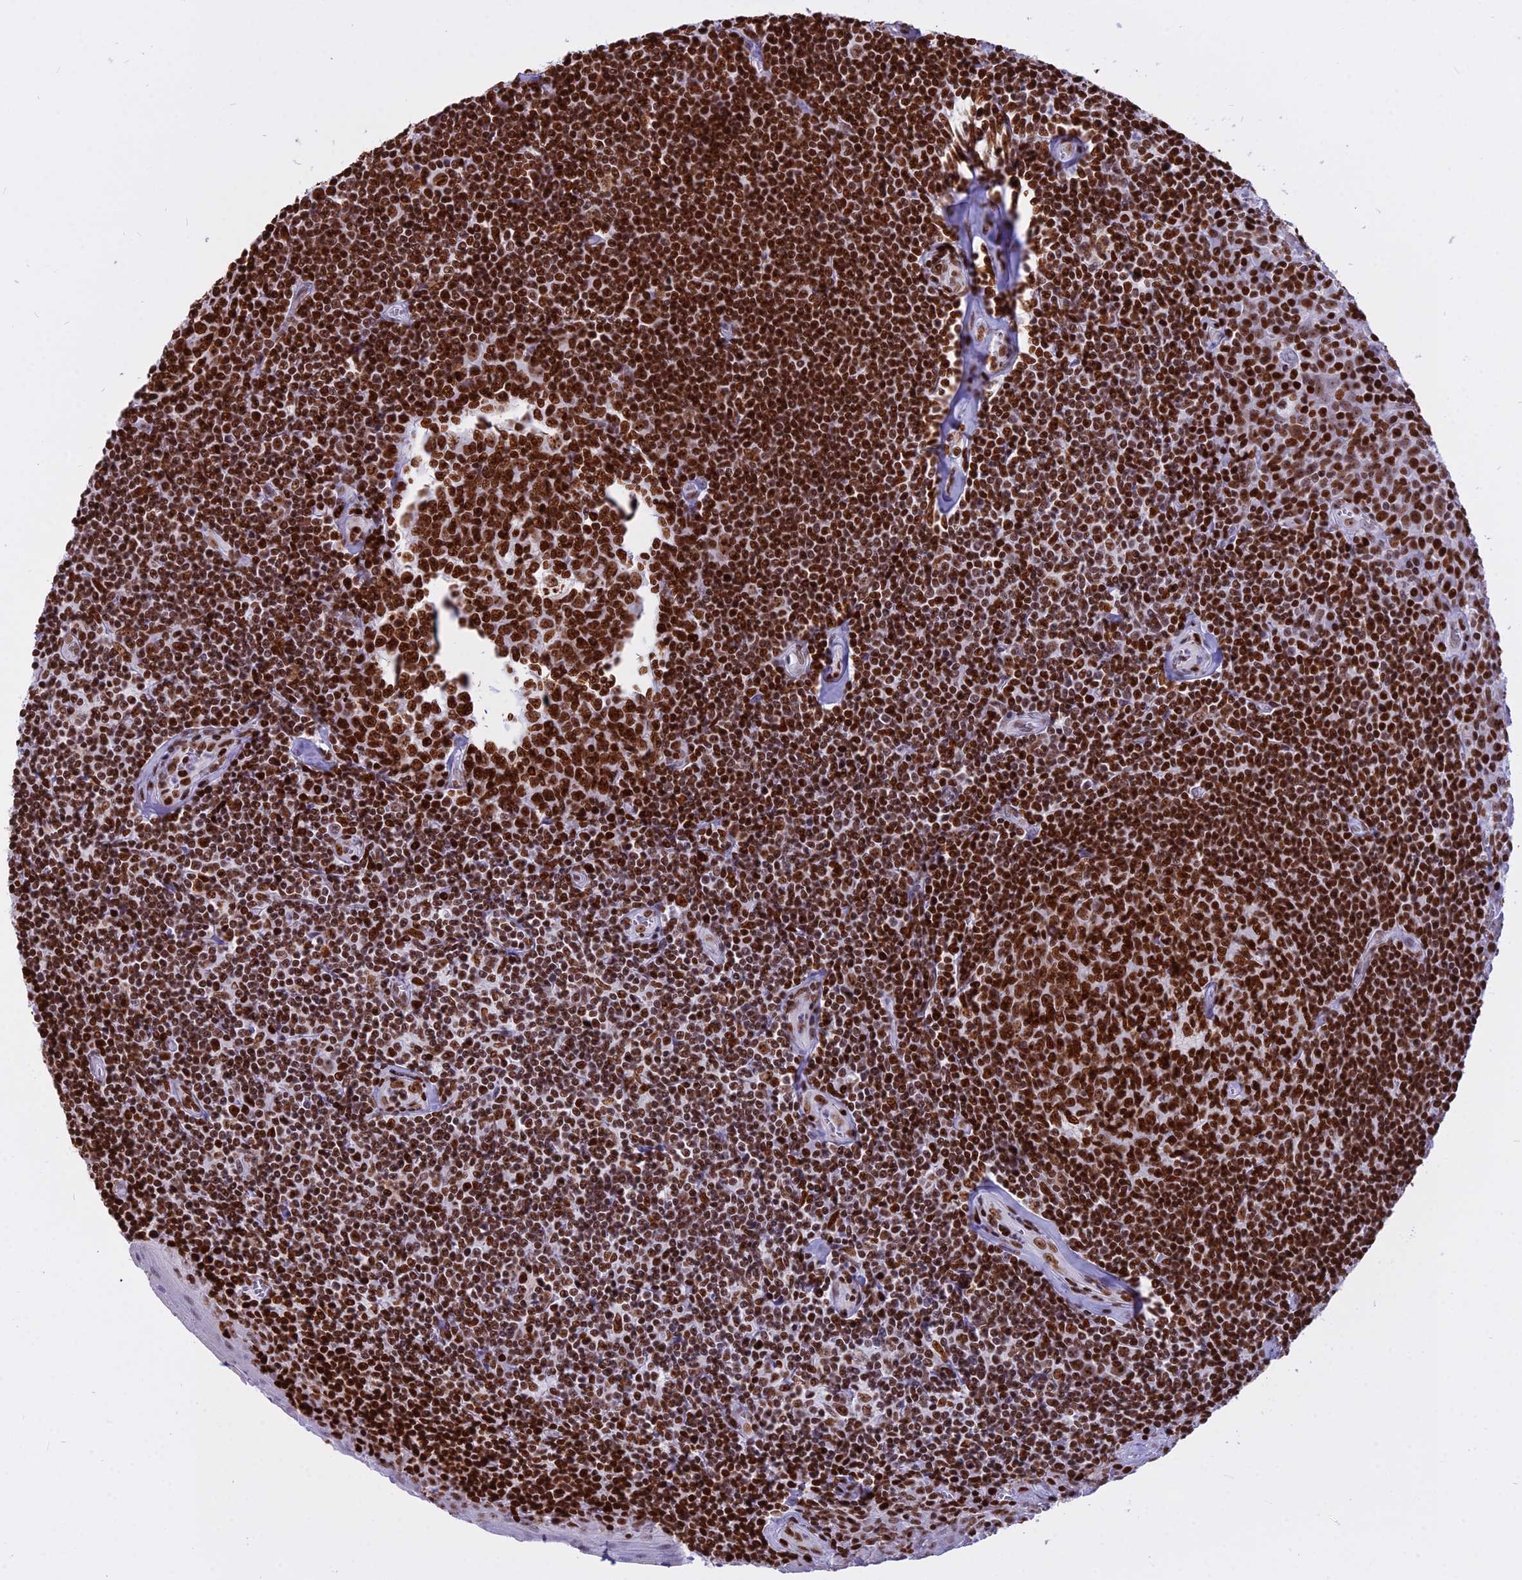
{"staining": {"intensity": "strong", "quantity": ">75%", "location": "nuclear"}, "tissue": "tonsil", "cell_type": "Germinal center cells", "image_type": "normal", "snomed": [{"axis": "morphology", "description": "Normal tissue, NOS"}, {"axis": "topography", "description": "Tonsil"}], "caption": "Immunohistochemical staining of unremarkable human tonsil demonstrates high levels of strong nuclear positivity in about >75% of germinal center cells.", "gene": "PARP1", "patient": {"sex": "male", "age": 27}}